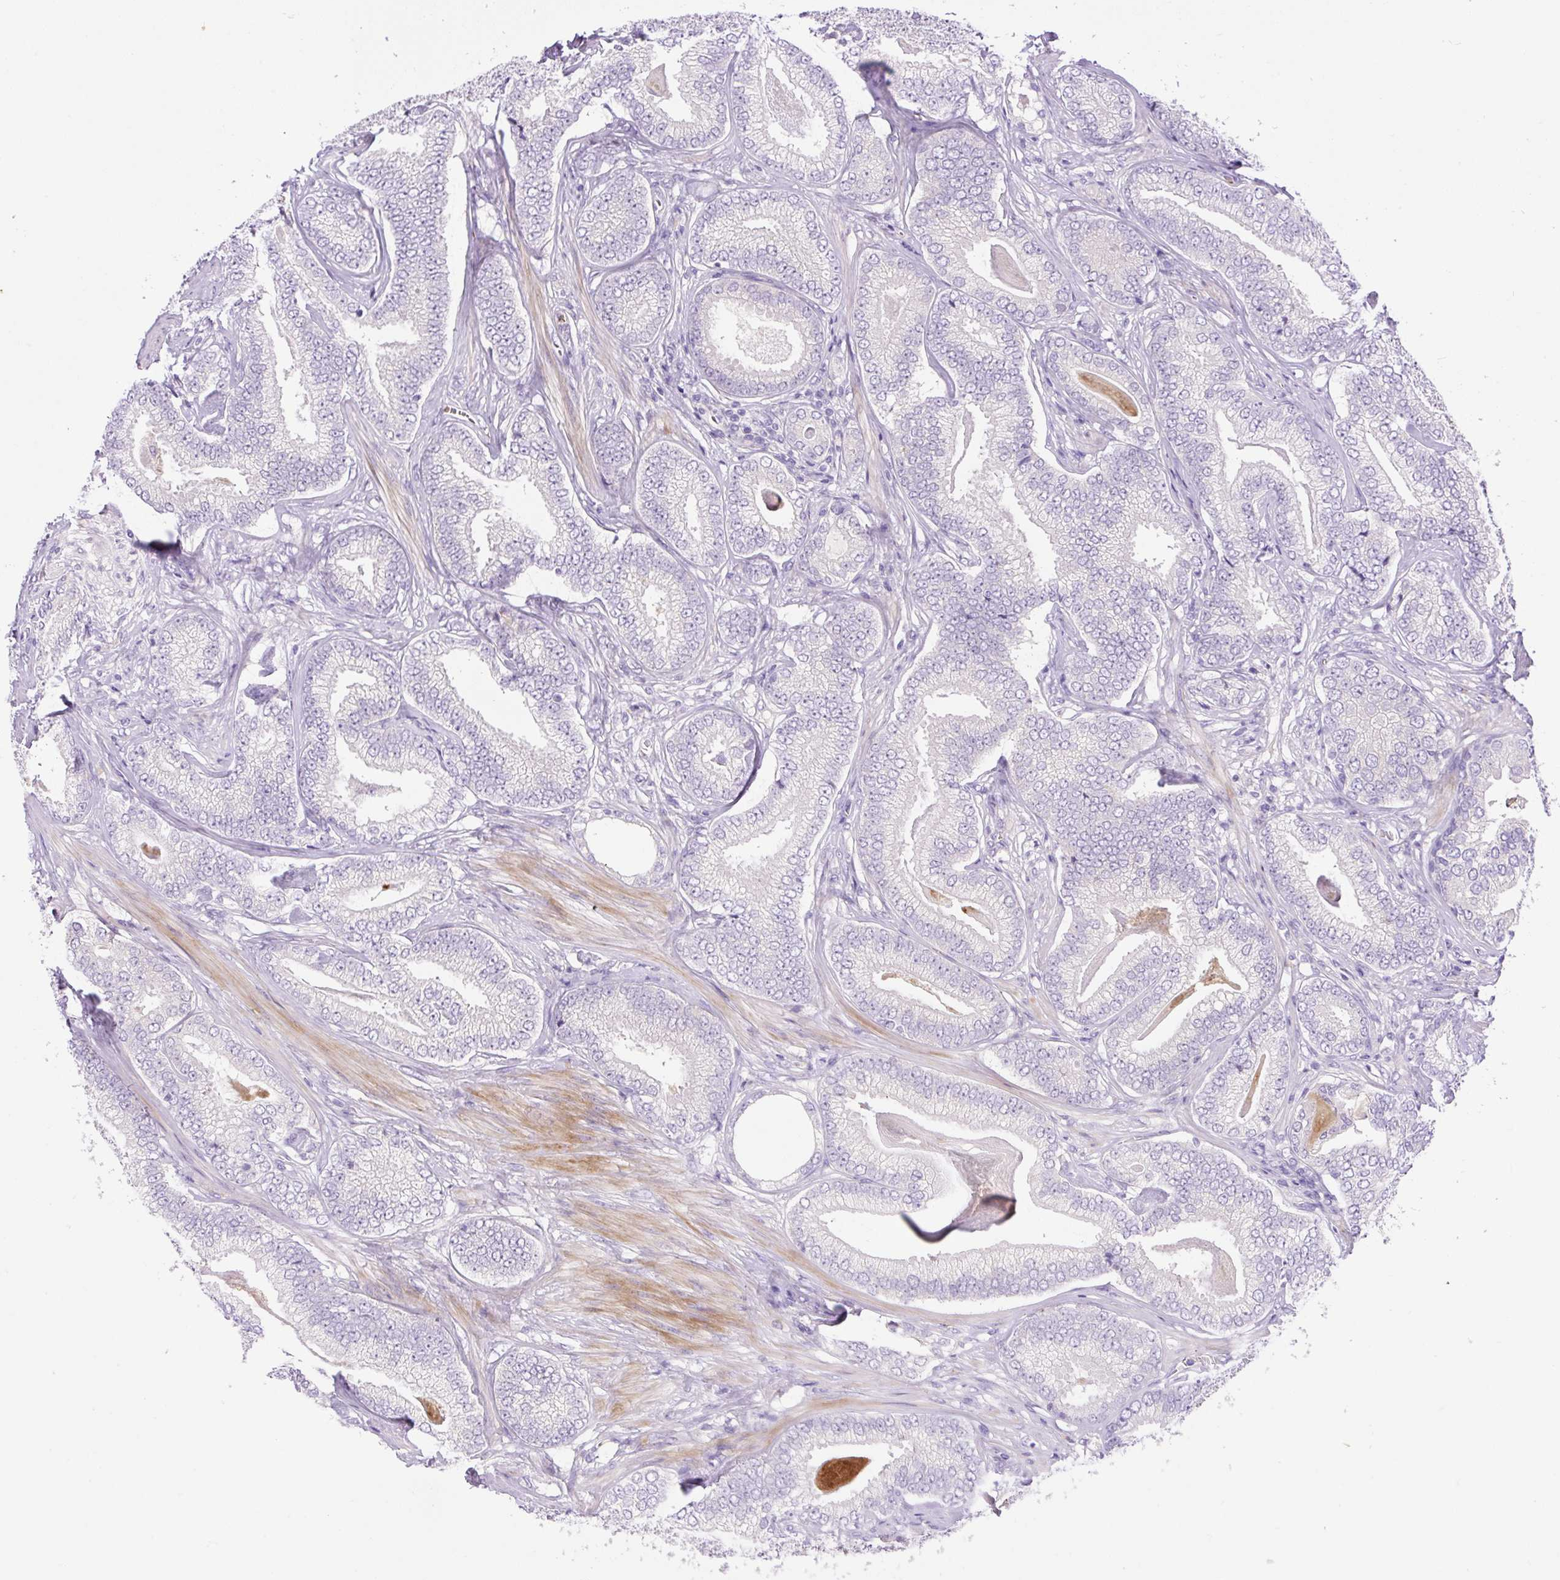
{"staining": {"intensity": "negative", "quantity": "none", "location": "none"}, "tissue": "prostate cancer", "cell_type": "Tumor cells", "image_type": "cancer", "snomed": [{"axis": "morphology", "description": "Adenocarcinoma, Low grade"}, {"axis": "topography", "description": "Prostate"}], "caption": "High magnification brightfield microscopy of prostate cancer stained with DAB (3,3'-diaminobenzidine) (brown) and counterstained with hematoxylin (blue): tumor cells show no significant staining.", "gene": "LHFPL5", "patient": {"sex": "male", "age": 63}}